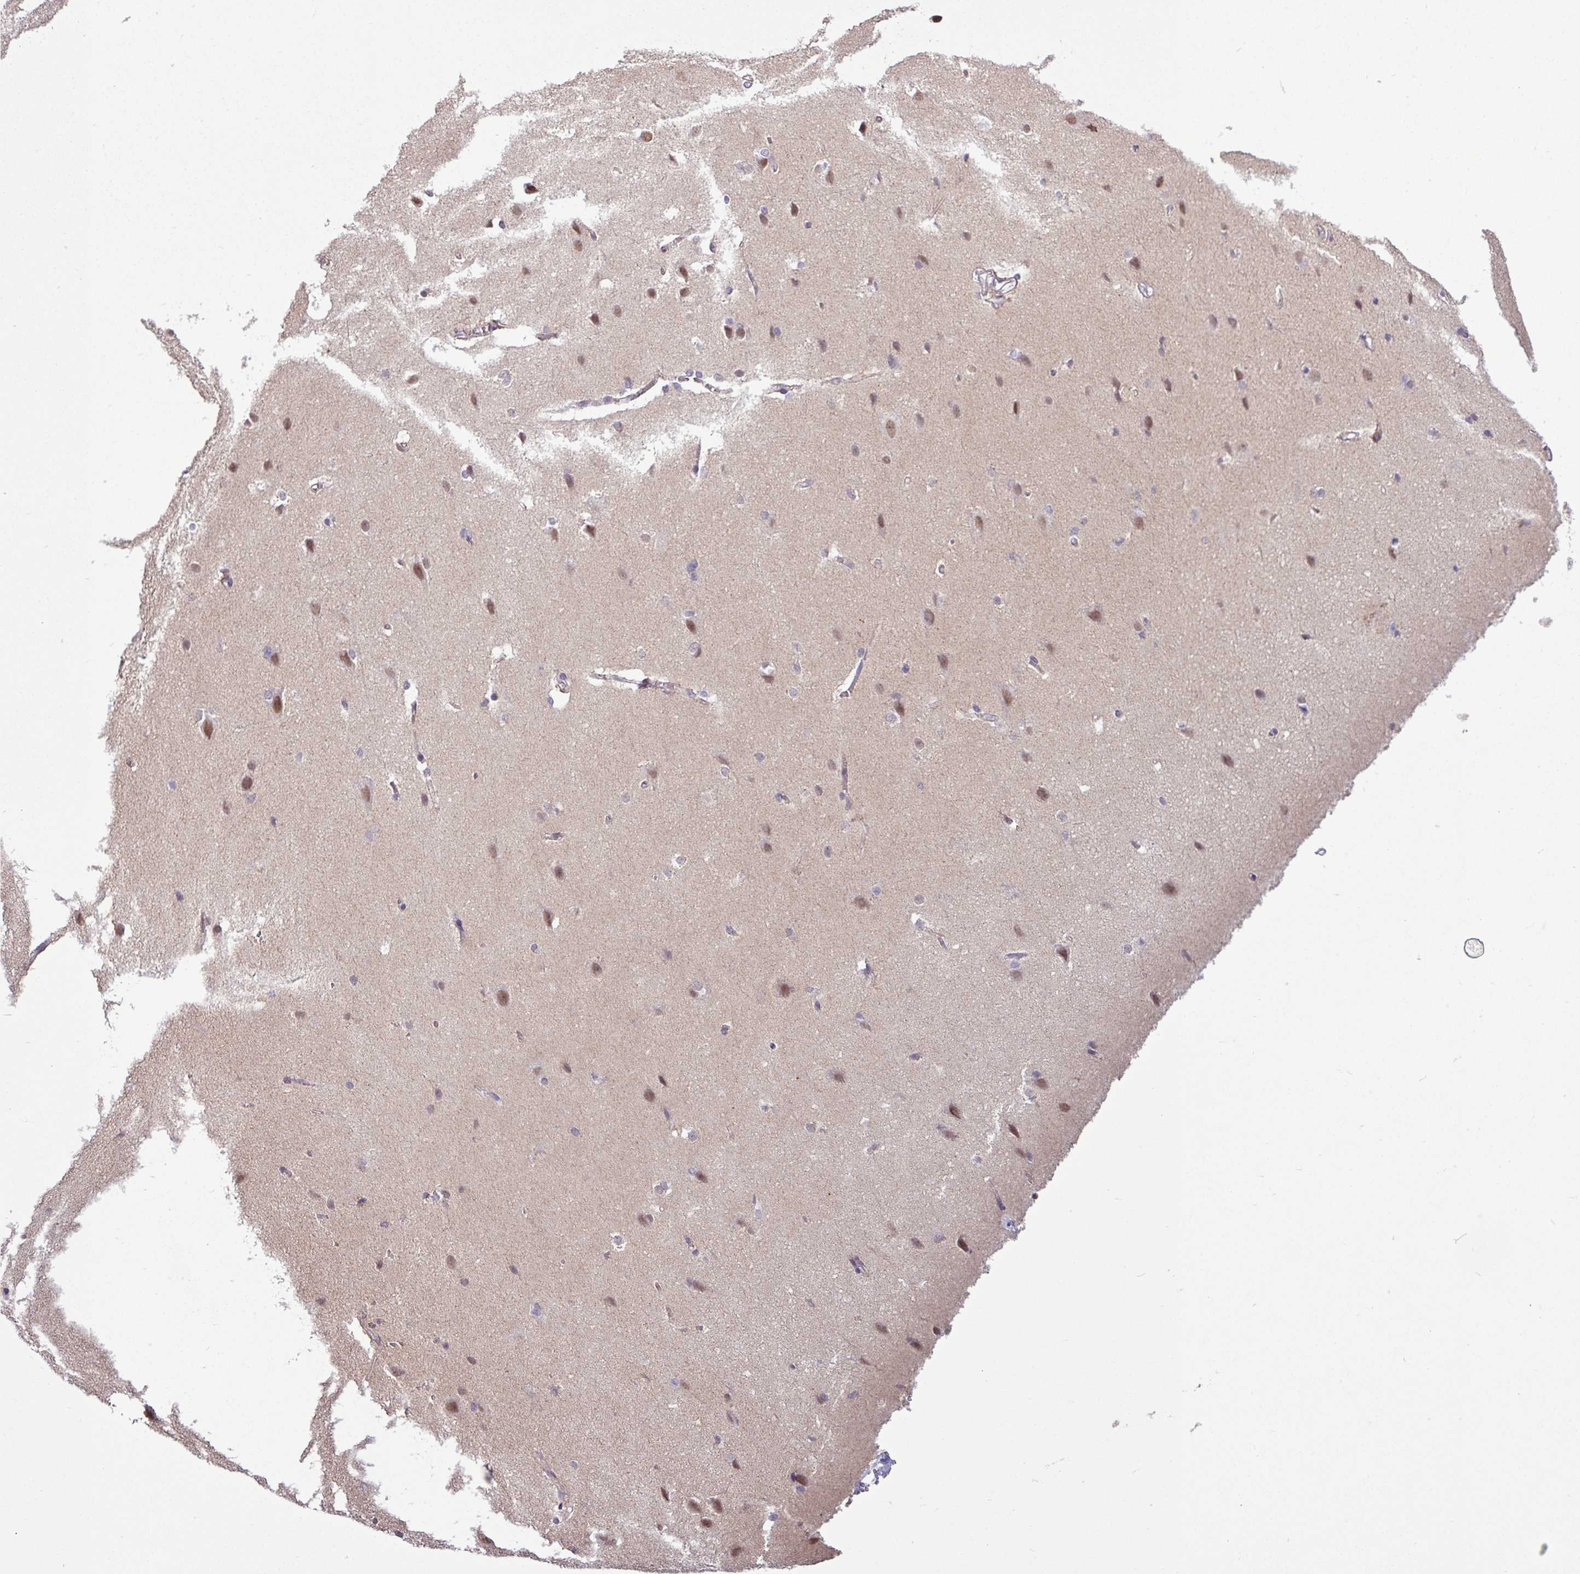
{"staining": {"intensity": "negative", "quantity": "none", "location": "none"}, "tissue": "cerebral cortex", "cell_type": "Endothelial cells", "image_type": "normal", "snomed": [{"axis": "morphology", "description": "Normal tissue, NOS"}, {"axis": "topography", "description": "Cerebral cortex"}], "caption": "High magnification brightfield microscopy of unremarkable cerebral cortex stained with DAB (3,3'-diaminobenzidine) (brown) and counterstained with hematoxylin (blue): endothelial cells show no significant expression. (IHC, brightfield microscopy, high magnification).", "gene": "GPT2", "patient": {"sex": "male", "age": 37}}